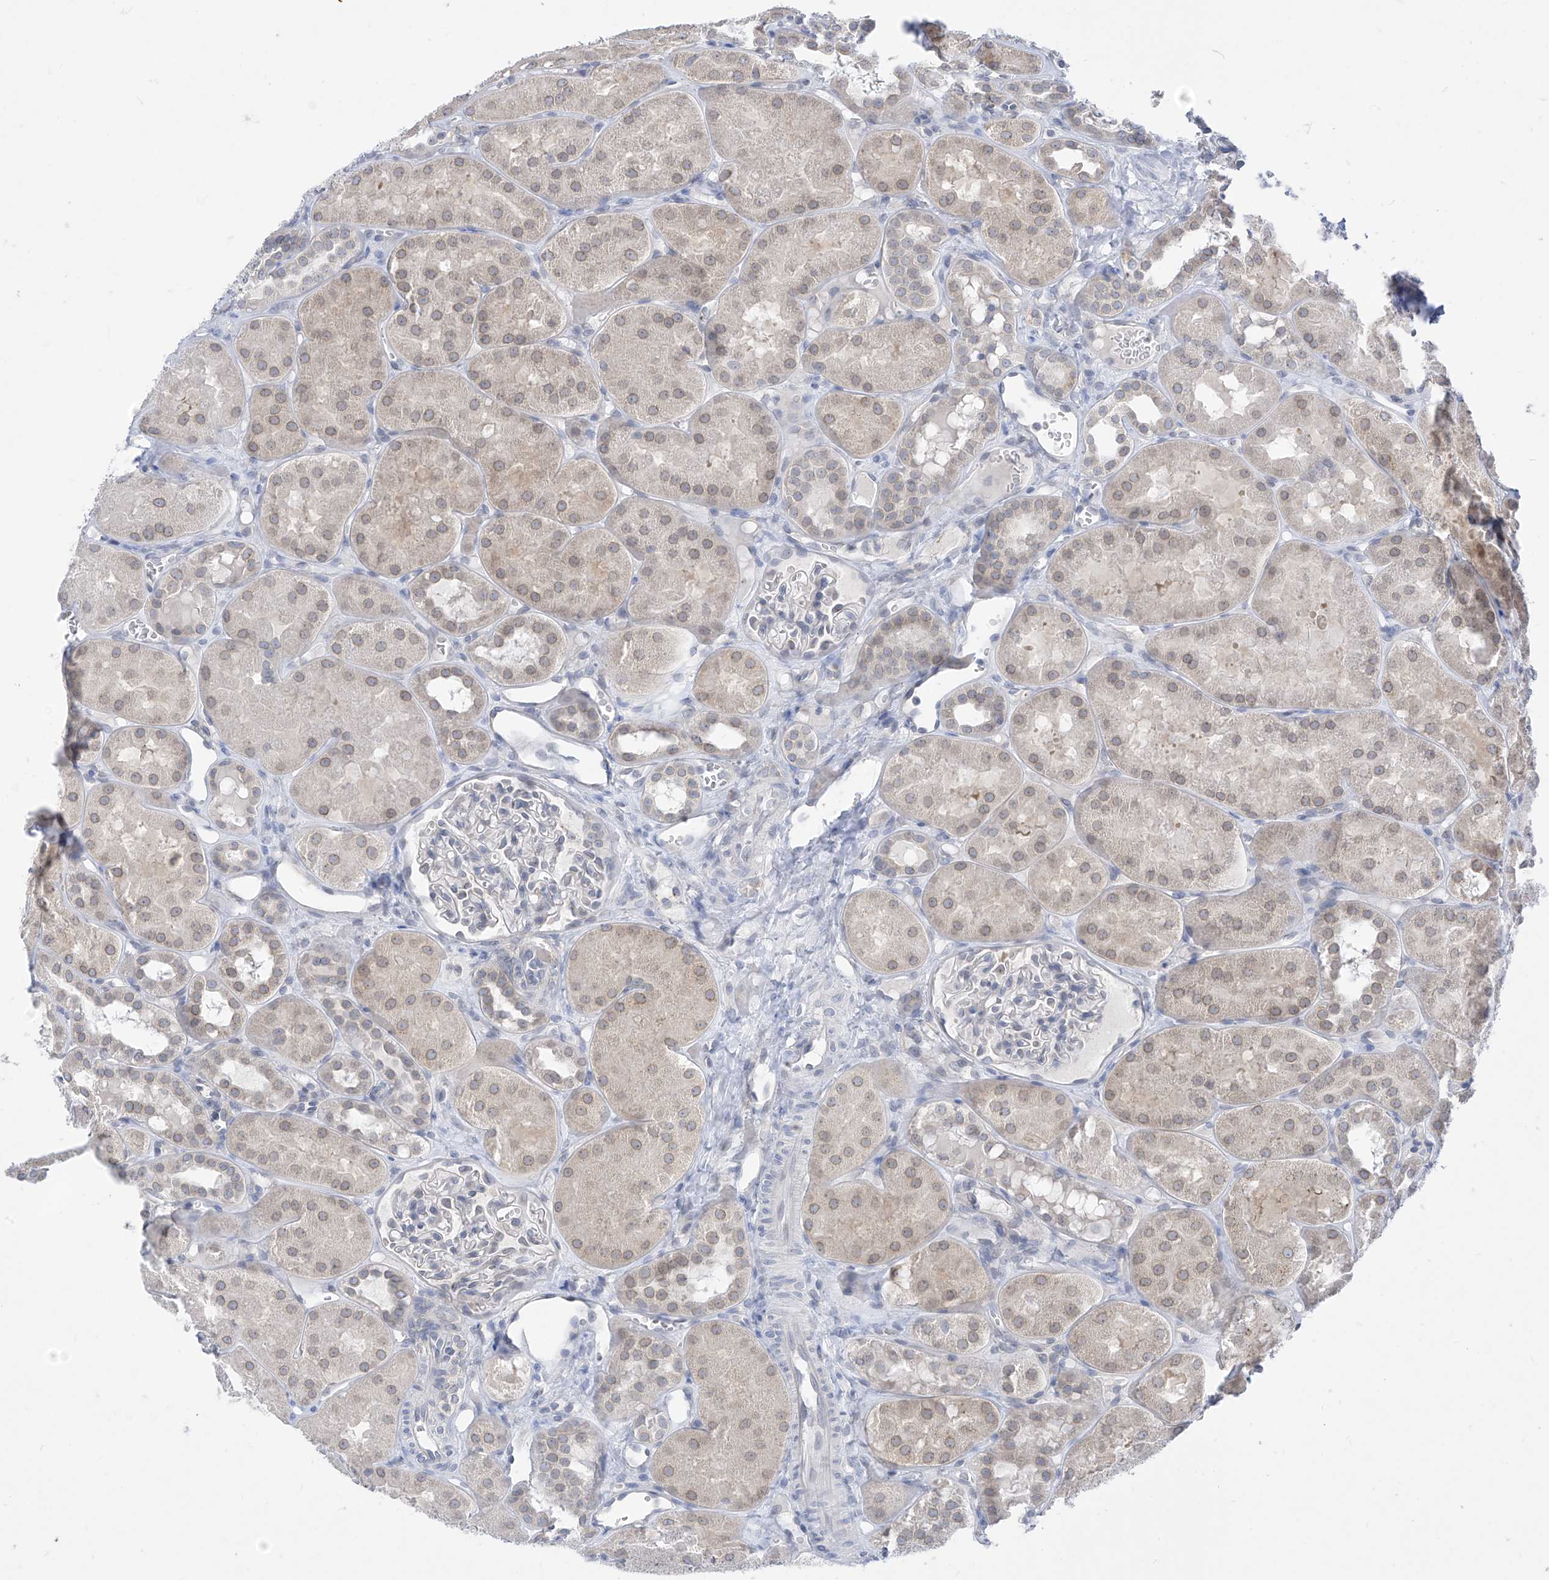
{"staining": {"intensity": "negative", "quantity": "none", "location": "none"}, "tissue": "kidney", "cell_type": "Cells in glomeruli", "image_type": "normal", "snomed": [{"axis": "morphology", "description": "Normal tissue, NOS"}, {"axis": "topography", "description": "Kidney"}], "caption": "High magnification brightfield microscopy of unremarkable kidney stained with DAB (3,3'-diaminobenzidine) (brown) and counterstained with hematoxylin (blue): cells in glomeruli show no significant staining. The staining was performed using DAB to visualize the protein expression in brown, while the nuclei were stained in blue with hematoxylin (Magnification: 20x).", "gene": "KRTAP25", "patient": {"sex": "male", "age": 16}}